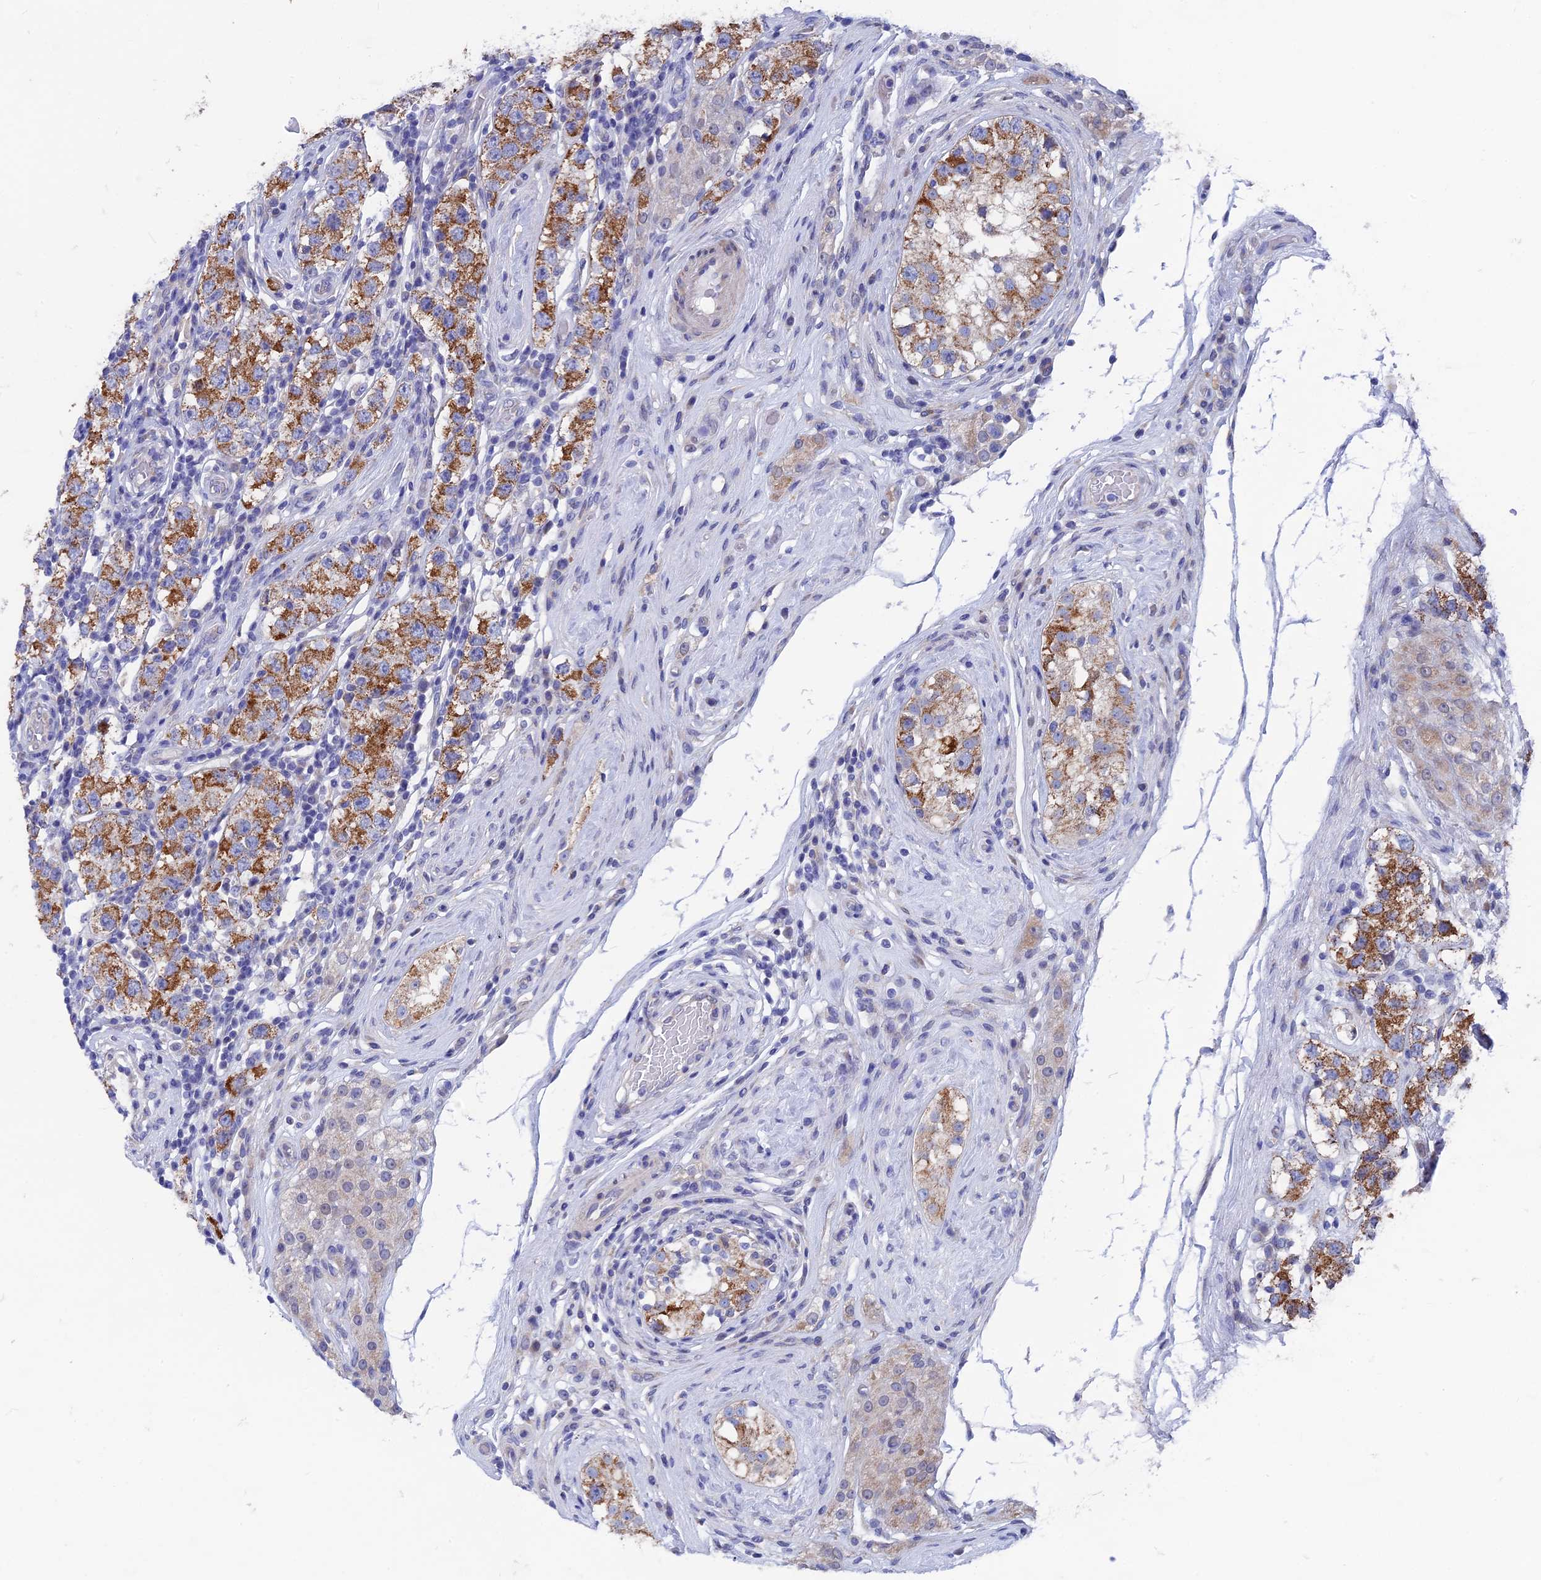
{"staining": {"intensity": "moderate", "quantity": ">75%", "location": "cytoplasmic/membranous"}, "tissue": "testis cancer", "cell_type": "Tumor cells", "image_type": "cancer", "snomed": [{"axis": "morphology", "description": "Seminoma, NOS"}, {"axis": "topography", "description": "Testis"}], "caption": "A medium amount of moderate cytoplasmic/membranous positivity is seen in about >75% of tumor cells in seminoma (testis) tissue. The staining was performed using DAB (3,3'-diaminobenzidine), with brown indicating positive protein expression. Nuclei are stained blue with hematoxylin.", "gene": "AK4", "patient": {"sex": "male", "age": 34}}